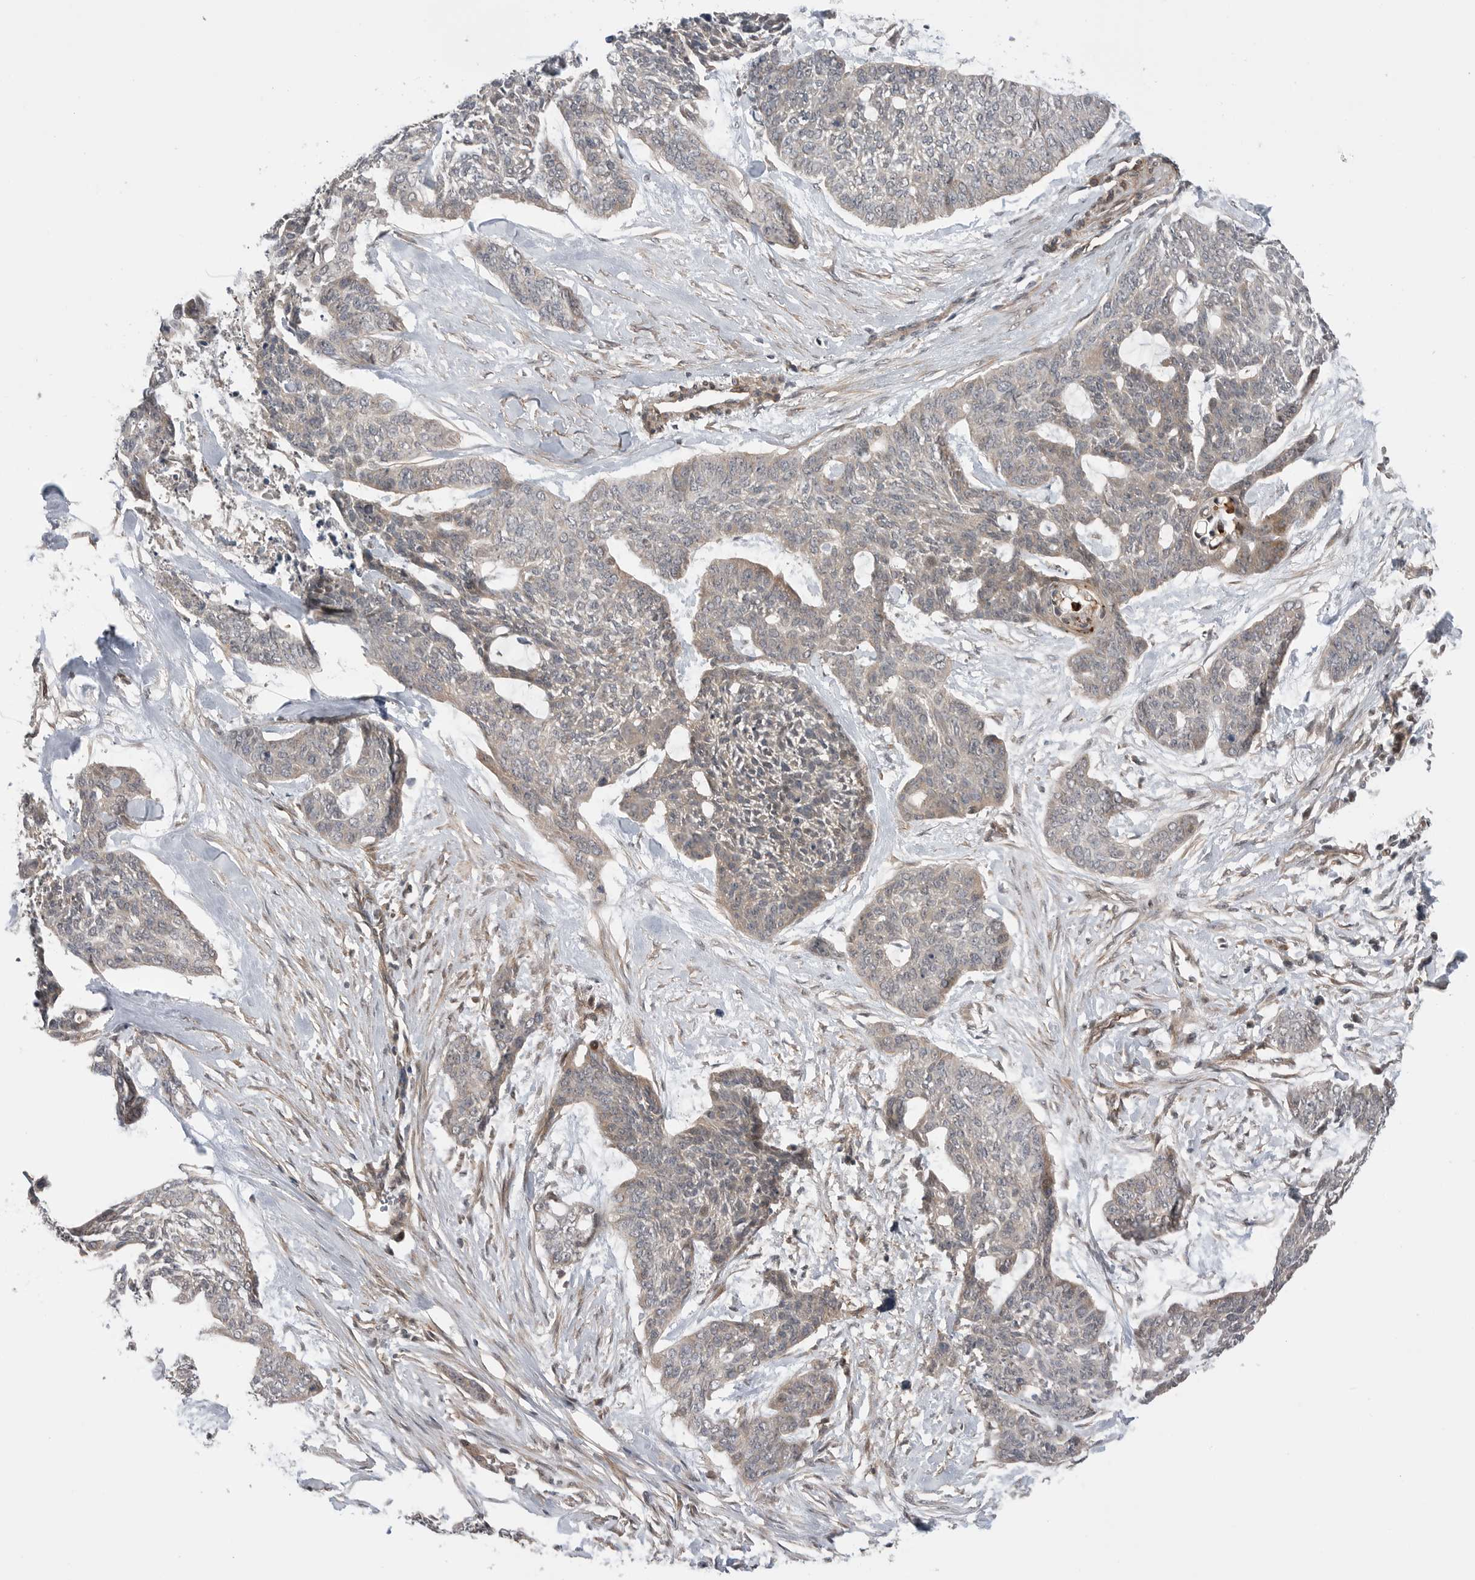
{"staining": {"intensity": "negative", "quantity": "none", "location": "none"}, "tissue": "skin cancer", "cell_type": "Tumor cells", "image_type": "cancer", "snomed": [{"axis": "morphology", "description": "Basal cell carcinoma"}, {"axis": "topography", "description": "Skin"}], "caption": "Human skin cancer (basal cell carcinoma) stained for a protein using immunohistochemistry (IHC) exhibits no positivity in tumor cells.", "gene": "PEAK1", "patient": {"sex": "female", "age": 64}}